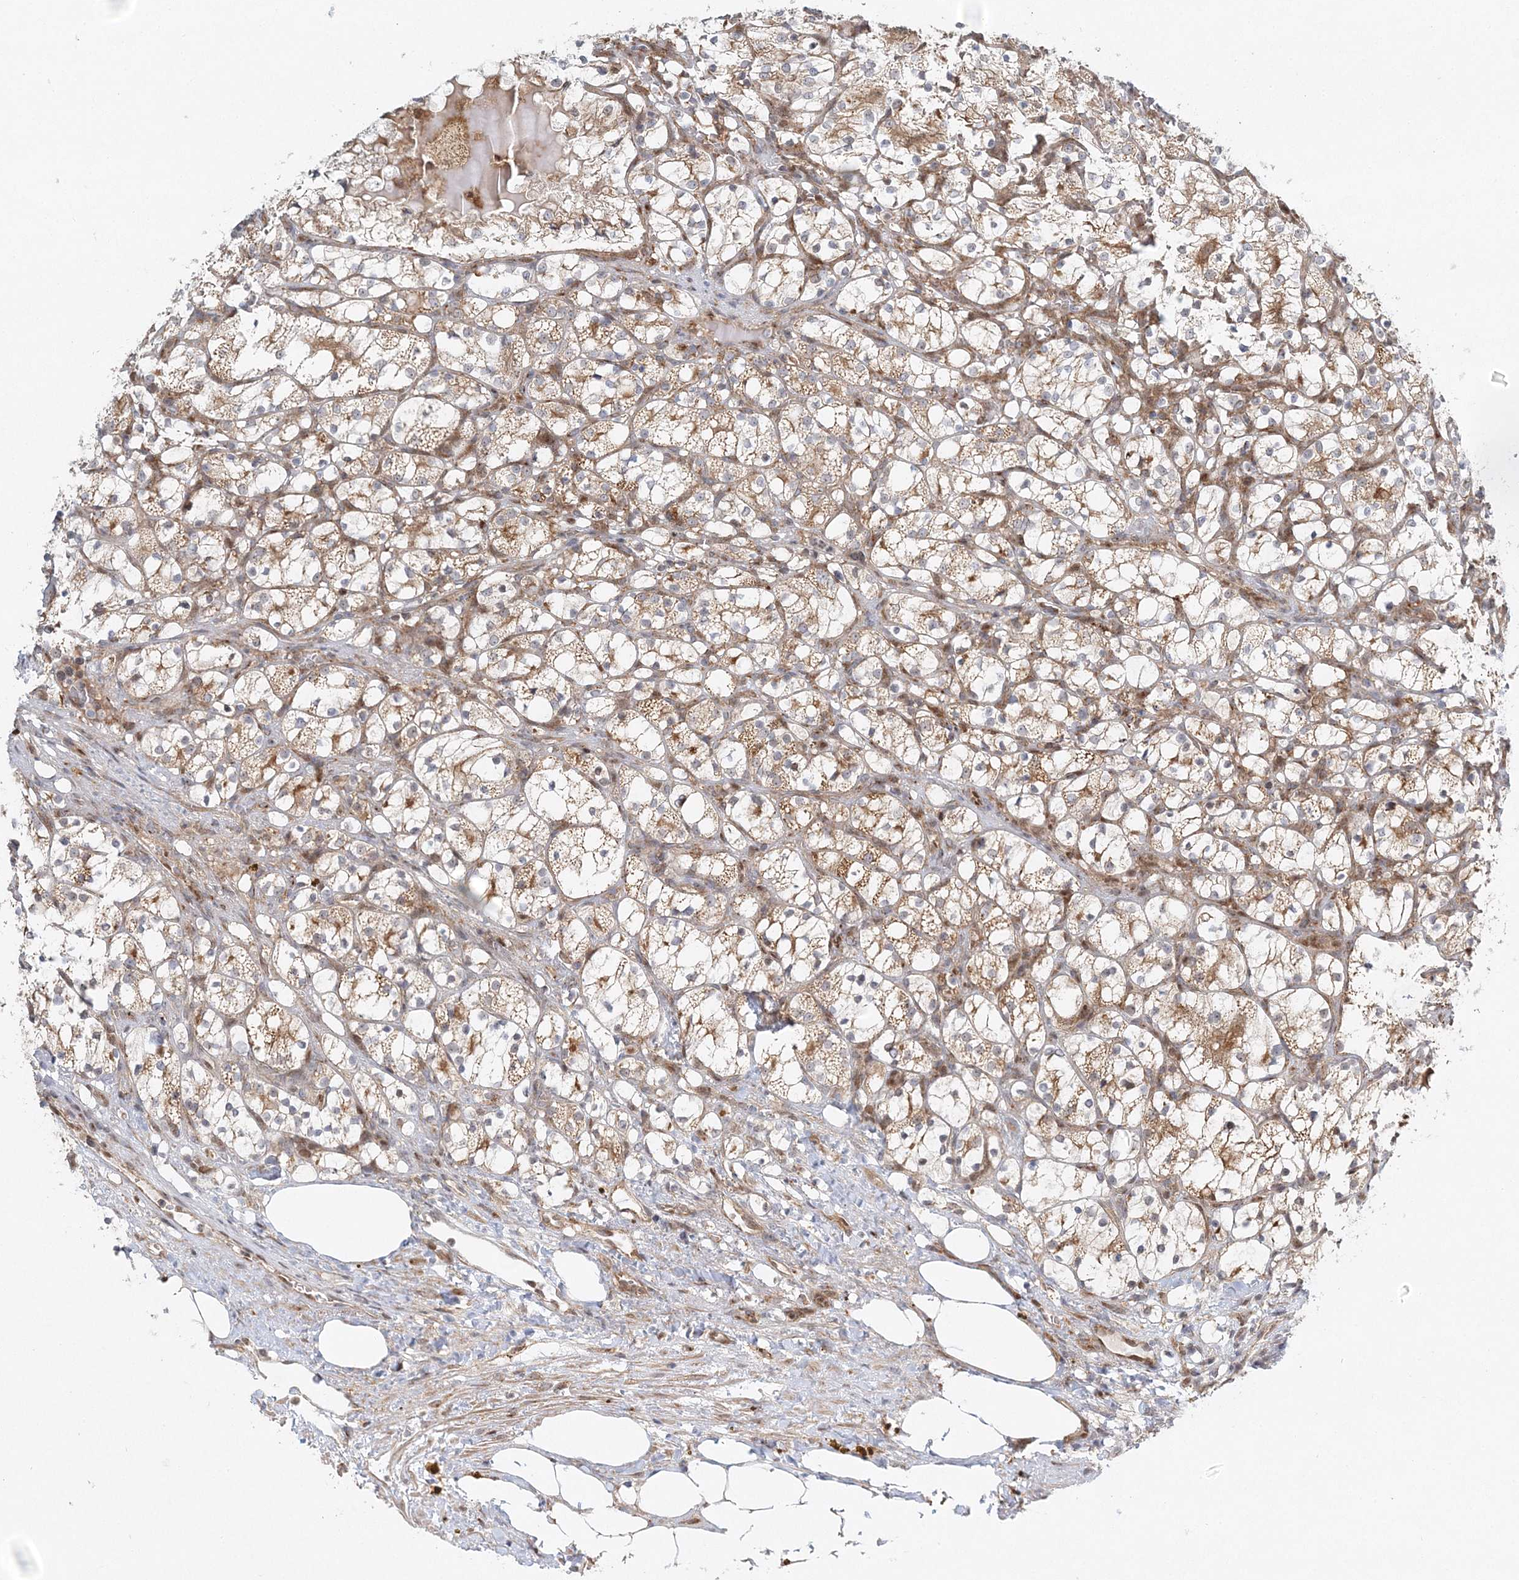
{"staining": {"intensity": "weak", "quantity": ">75%", "location": "cytoplasmic/membranous"}, "tissue": "renal cancer", "cell_type": "Tumor cells", "image_type": "cancer", "snomed": [{"axis": "morphology", "description": "Adenocarcinoma, NOS"}, {"axis": "topography", "description": "Kidney"}], "caption": "A brown stain highlights weak cytoplasmic/membranous positivity of a protein in human renal cancer tumor cells.", "gene": "RAB11FIP2", "patient": {"sex": "female", "age": 69}}